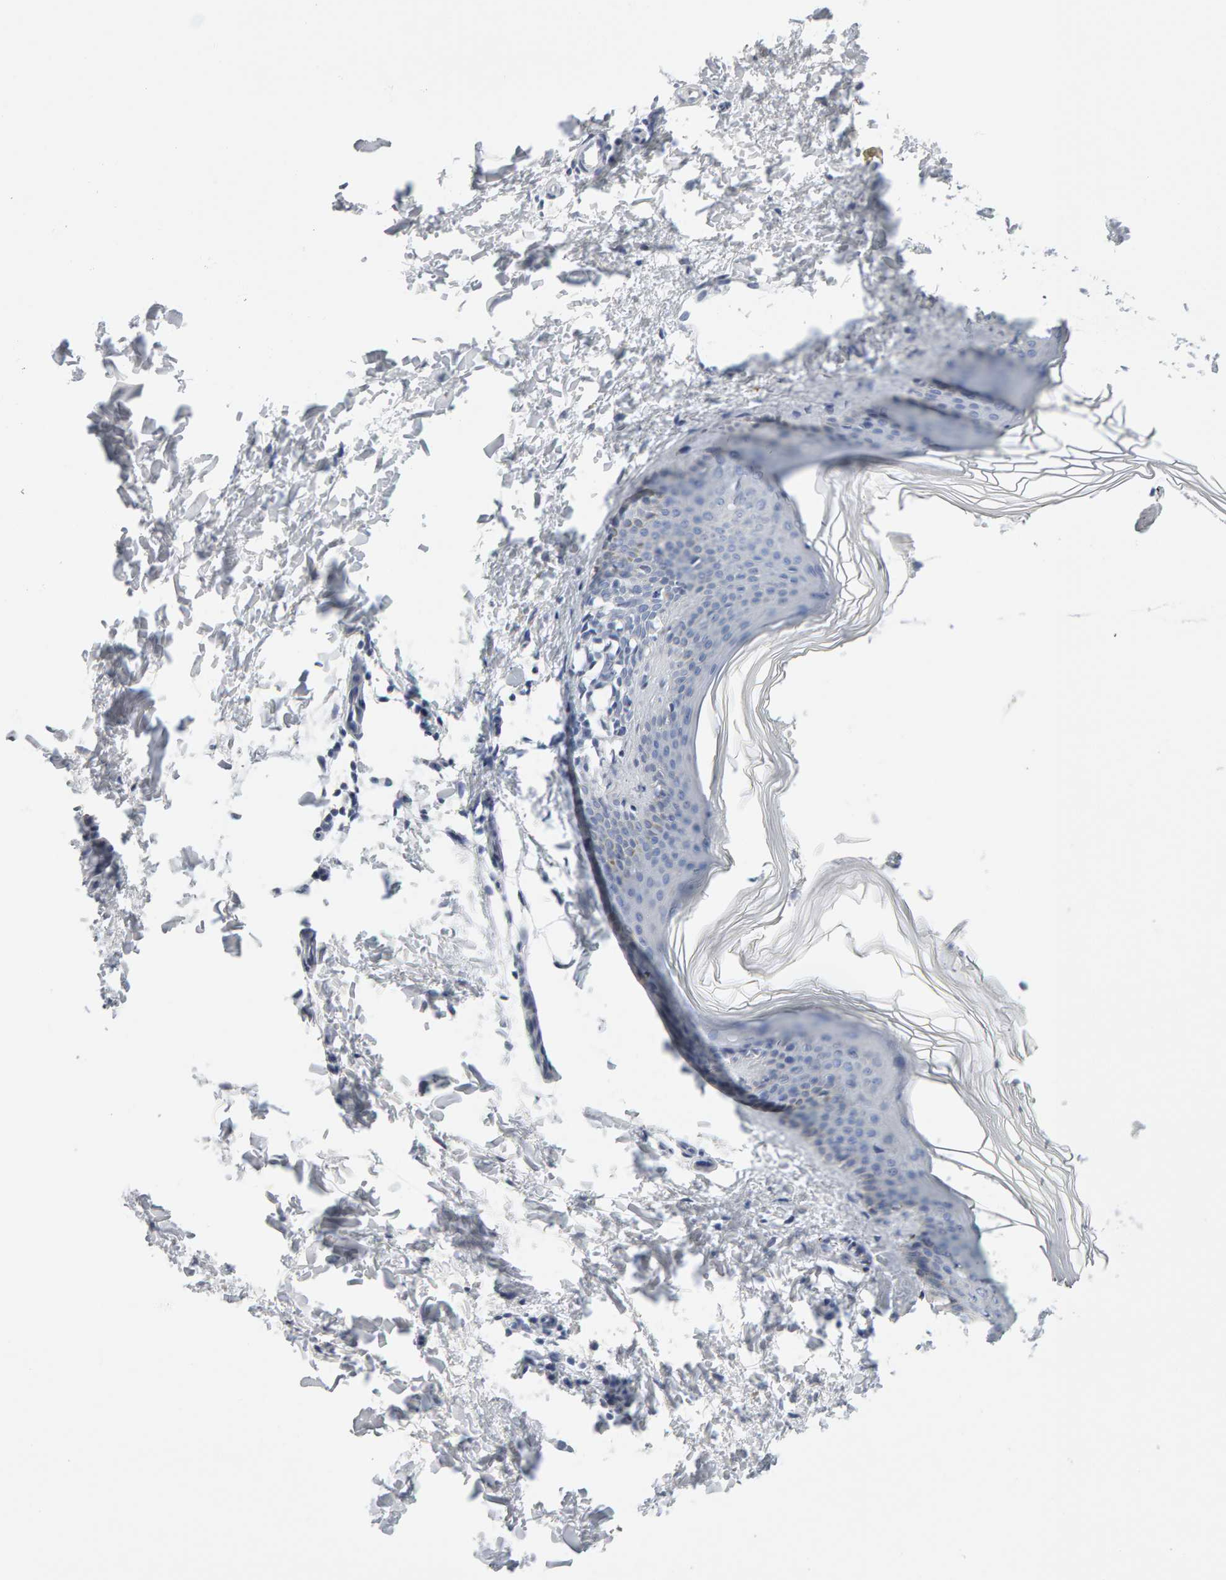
{"staining": {"intensity": "negative", "quantity": "none", "location": "none"}, "tissue": "skin", "cell_type": "Fibroblasts", "image_type": "normal", "snomed": [{"axis": "morphology", "description": "Normal tissue, NOS"}, {"axis": "topography", "description": "Skin"}], "caption": "DAB immunohistochemical staining of normal human skin shows no significant positivity in fibroblasts. (DAB IHC, high magnification).", "gene": "CTH", "patient": {"sex": "female", "age": 27}}